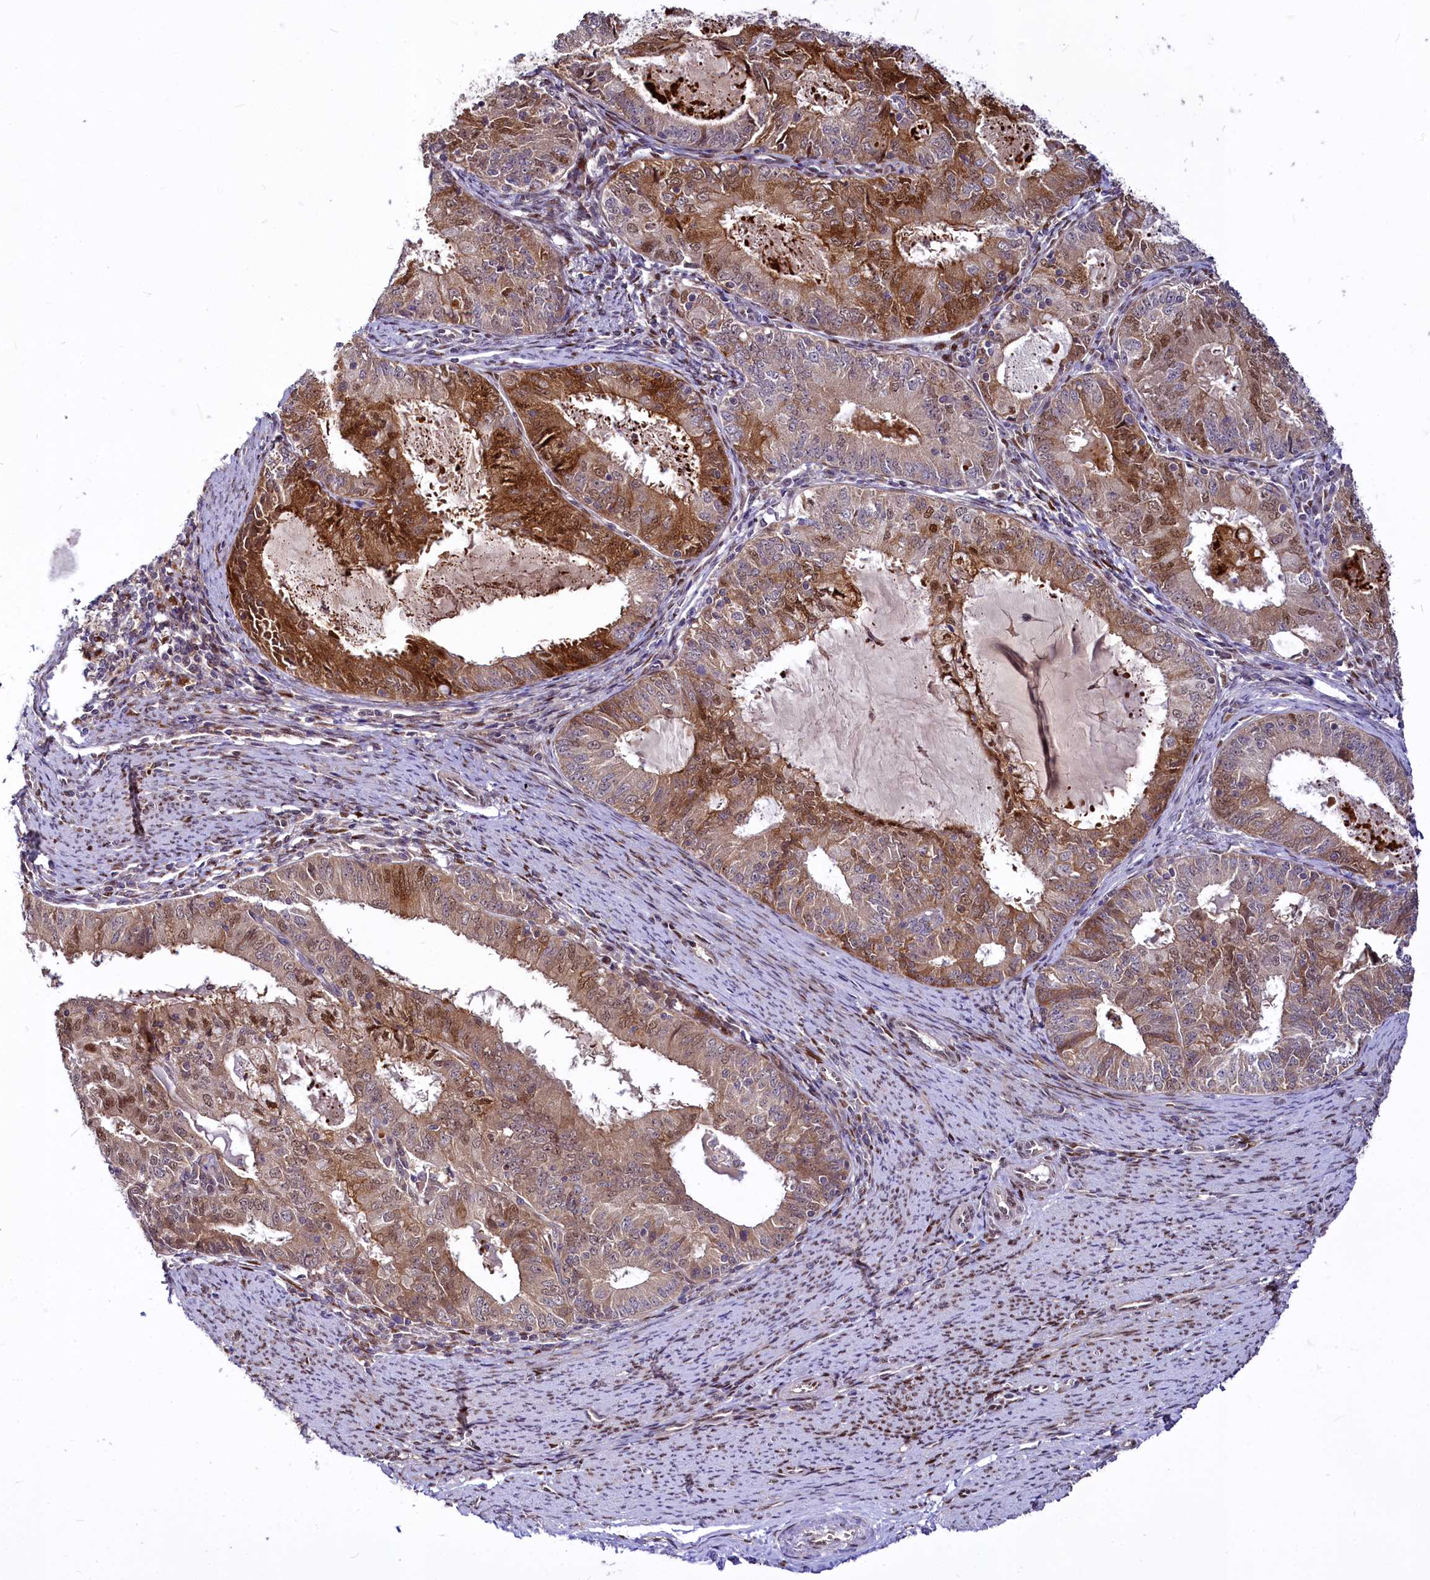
{"staining": {"intensity": "moderate", "quantity": ">75%", "location": "cytoplasmic/membranous,nuclear"}, "tissue": "endometrial cancer", "cell_type": "Tumor cells", "image_type": "cancer", "snomed": [{"axis": "morphology", "description": "Adenocarcinoma, NOS"}, {"axis": "topography", "description": "Endometrium"}], "caption": "Immunohistochemical staining of endometrial cancer (adenocarcinoma) exhibits moderate cytoplasmic/membranous and nuclear protein positivity in approximately >75% of tumor cells. The staining was performed using DAB (3,3'-diaminobenzidine), with brown indicating positive protein expression. Nuclei are stained blue with hematoxylin.", "gene": "MAML2", "patient": {"sex": "female", "age": 57}}